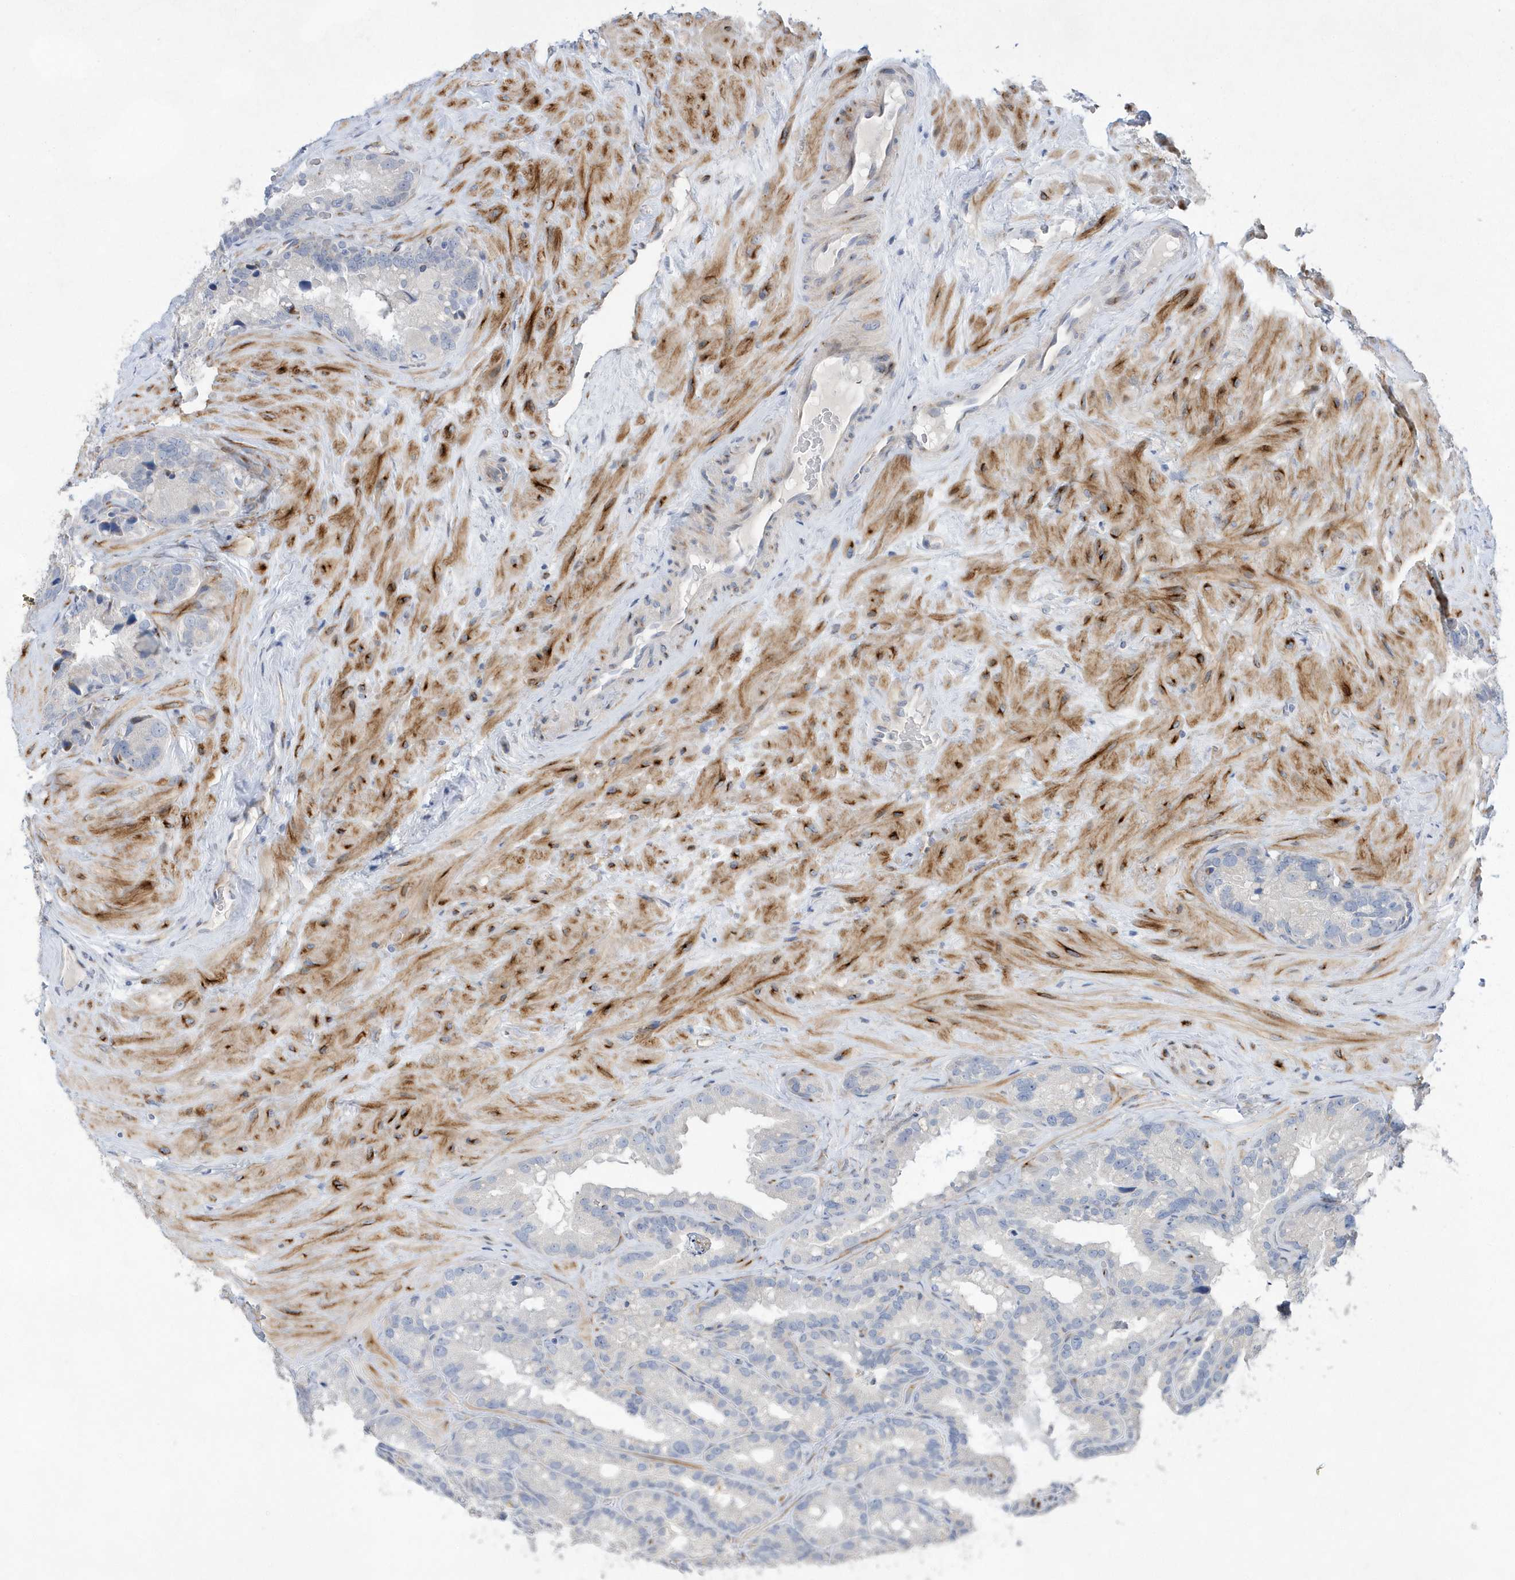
{"staining": {"intensity": "negative", "quantity": "none", "location": "none"}, "tissue": "seminal vesicle", "cell_type": "Glandular cells", "image_type": "normal", "snomed": [{"axis": "morphology", "description": "Normal tissue, NOS"}, {"axis": "topography", "description": "Prostate"}, {"axis": "topography", "description": "Seminal veicle"}], "caption": "Seminal vesicle stained for a protein using IHC shows no positivity glandular cells.", "gene": "TMEM132B", "patient": {"sex": "male", "age": 68}}